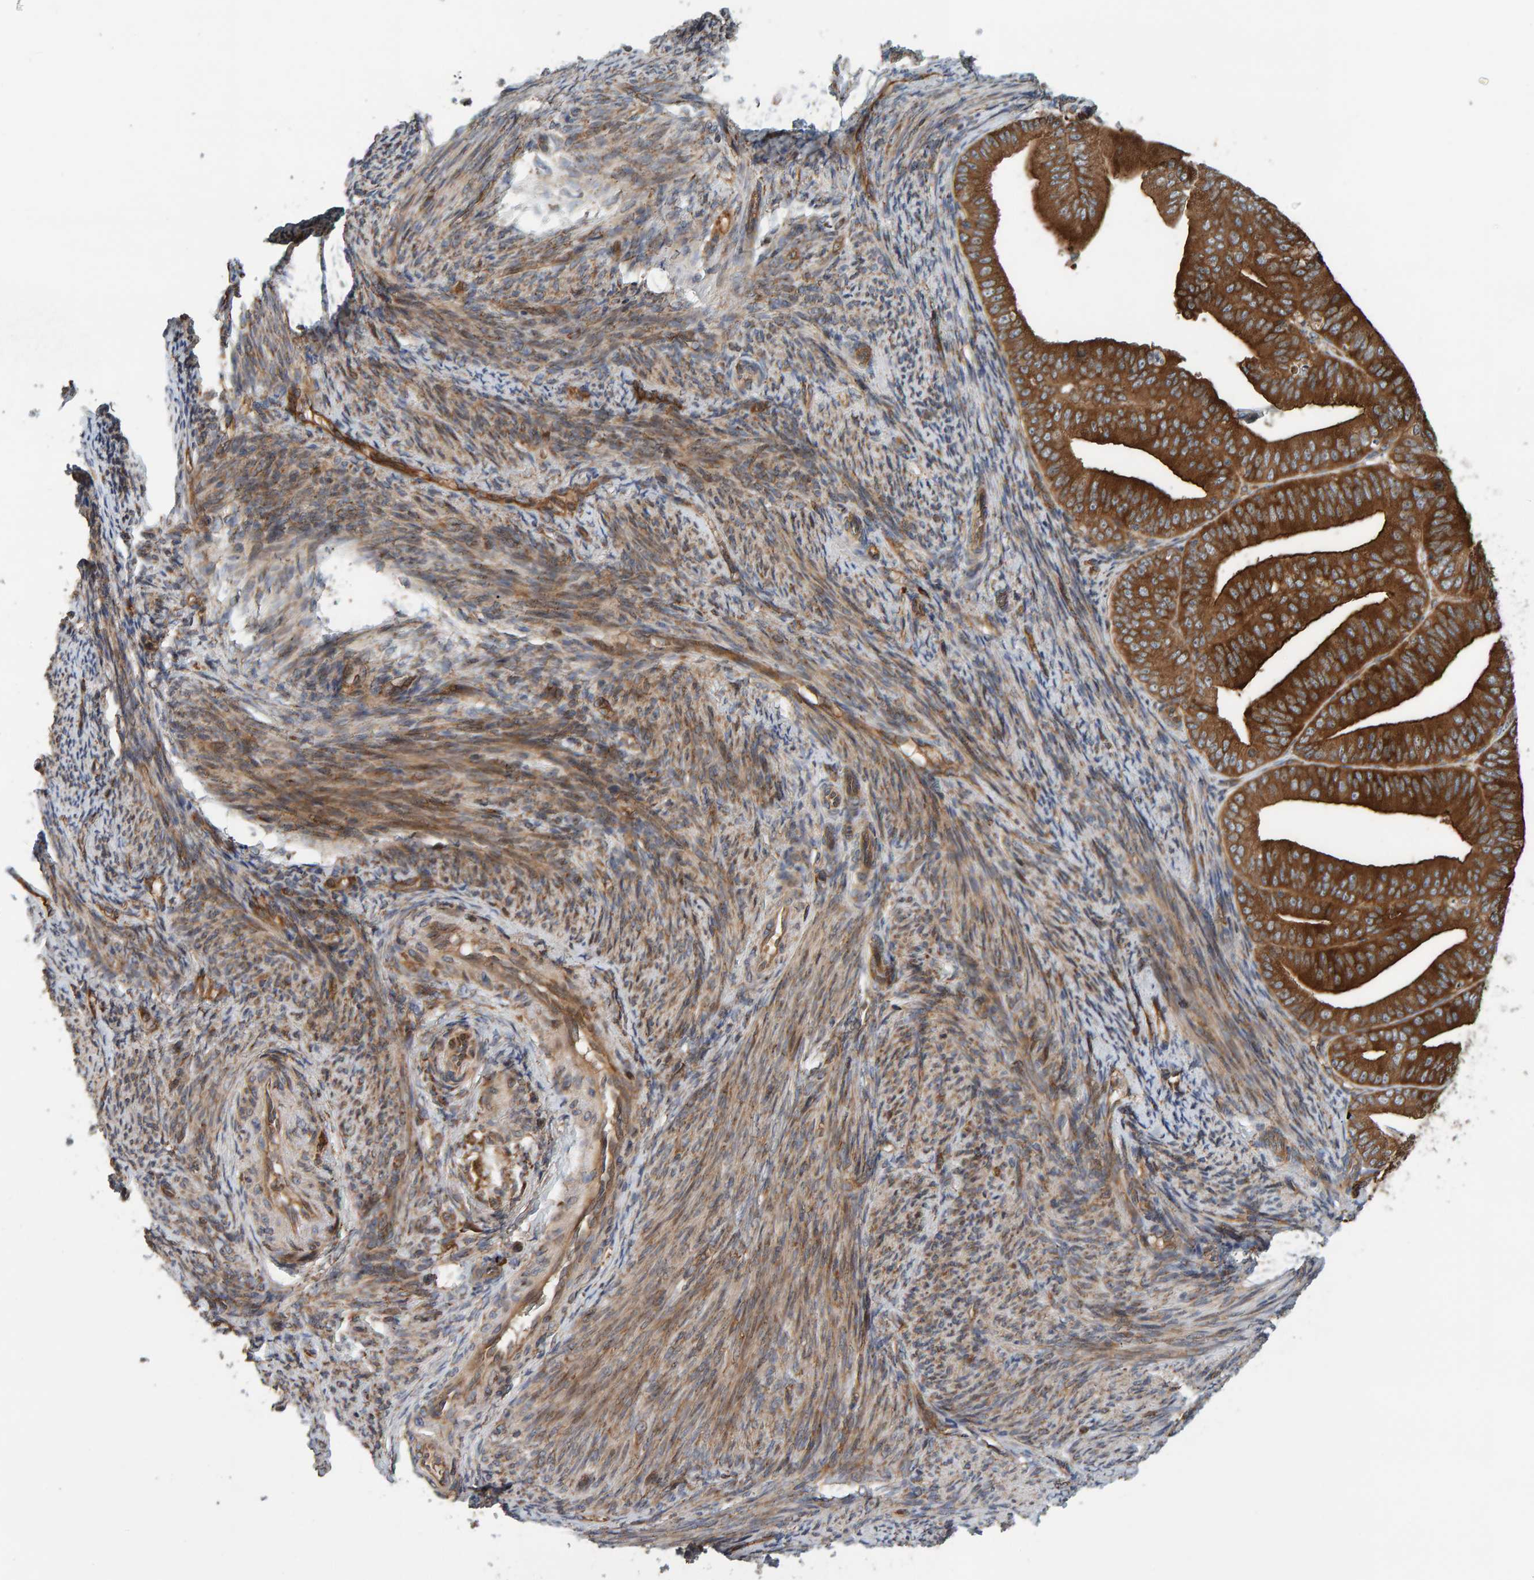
{"staining": {"intensity": "strong", "quantity": ">75%", "location": "cytoplasmic/membranous"}, "tissue": "endometrial cancer", "cell_type": "Tumor cells", "image_type": "cancer", "snomed": [{"axis": "morphology", "description": "Adenocarcinoma, NOS"}, {"axis": "topography", "description": "Endometrium"}], "caption": "High-power microscopy captured an immunohistochemistry micrograph of adenocarcinoma (endometrial), revealing strong cytoplasmic/membranous positivity in about >75% of tumor cells. (DAB IHC, brown staining for protein, blue staining for nuclei).", "gene": "BAIAP2", "patient": {"sex": "female", "age": 63}}